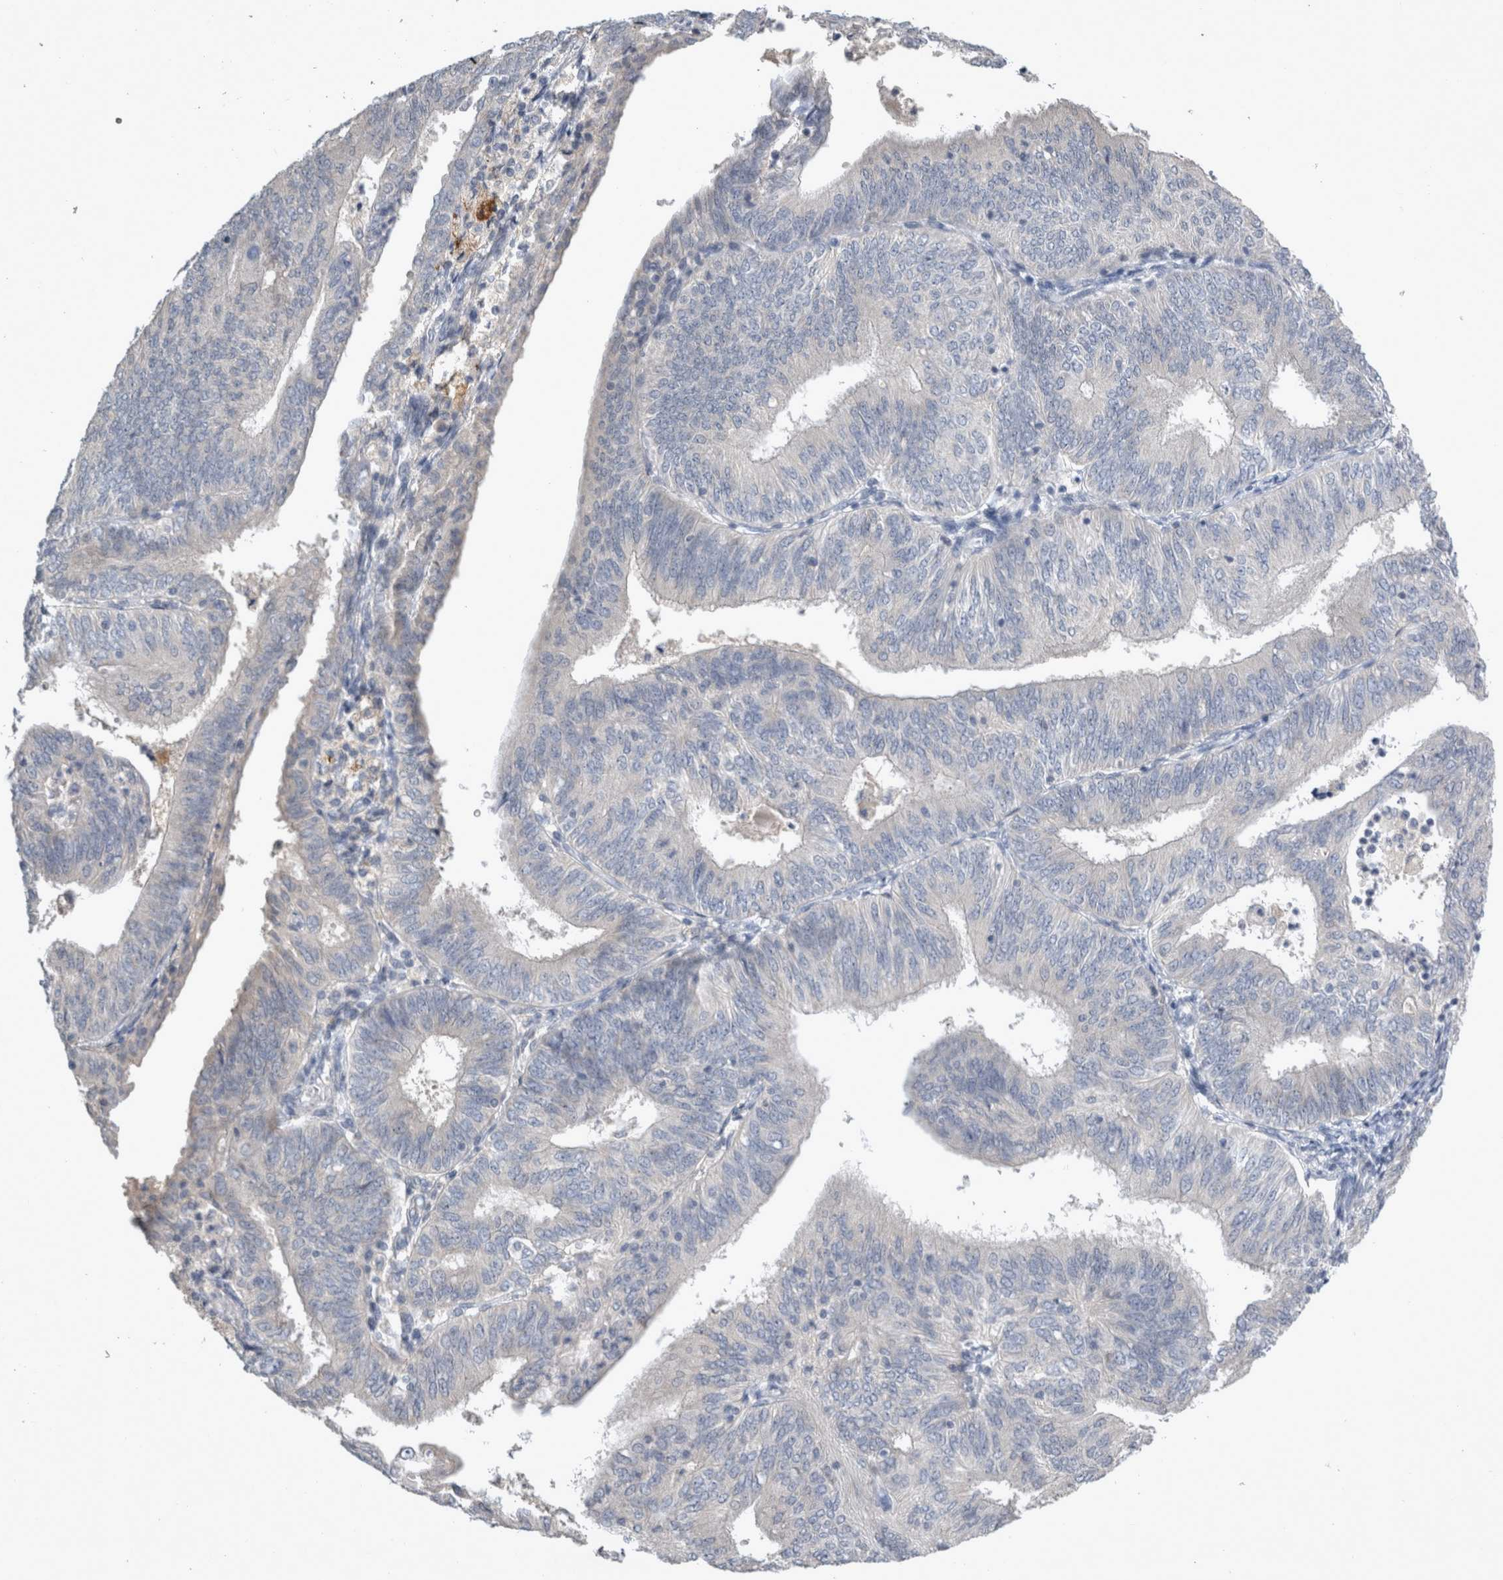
{"staining": {"intensity": "negative", "quantity": "none", "location": "none"}, "tissue": "endometrial cancer", "cell_type": "Tumor cells", "image_type": "cancer", "snomed": [{"axis": "morphology", "description": "Adenocarcinoma, NOS"}, {"axis": "topography", "description": "Endometrium"}], "caption": "There is no significant staining in tumor cells of endometrial adenocarcinoma.", "gene": "SLC22A11", "patient": {"sex": "female", "age": 58}}